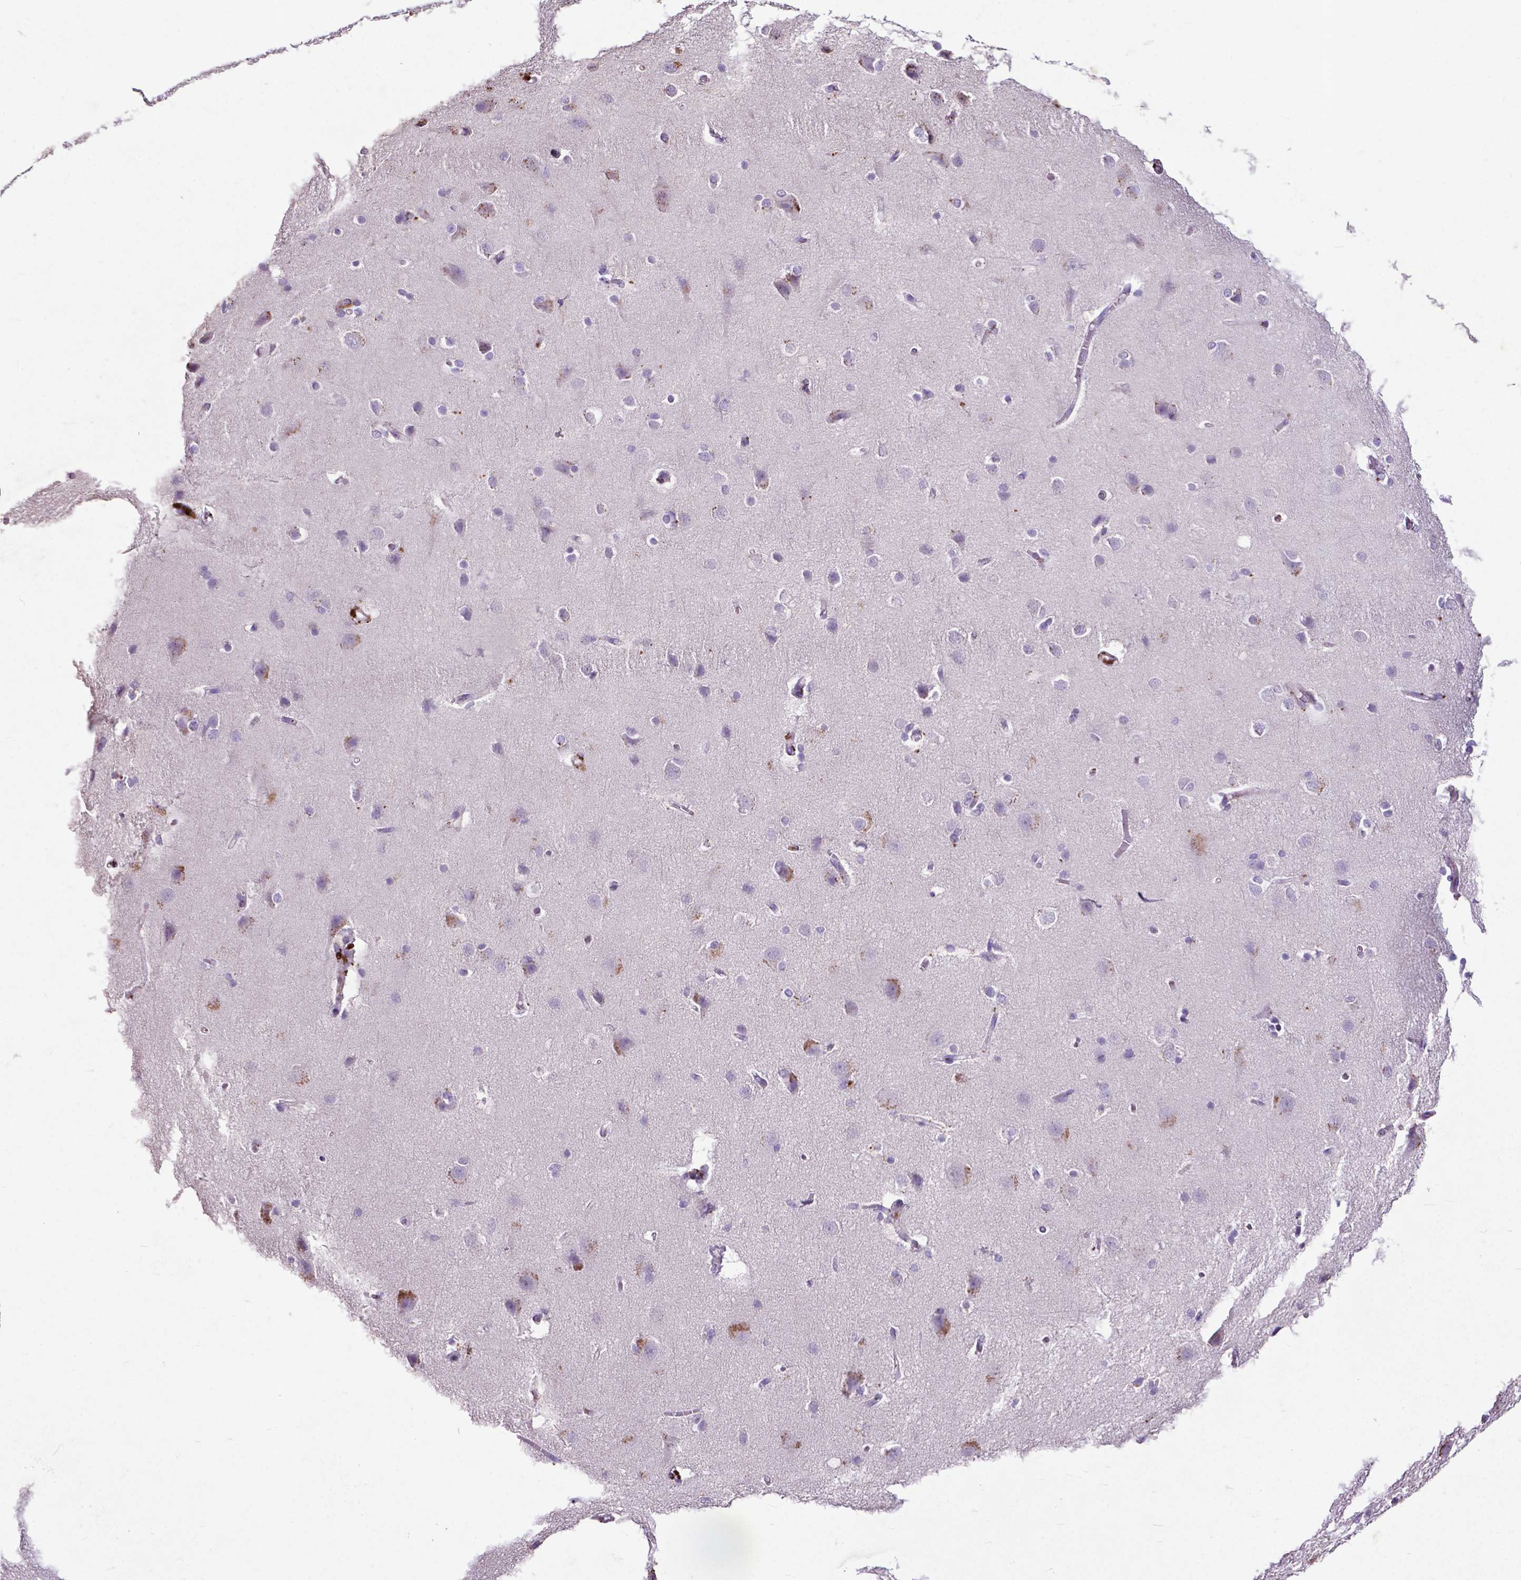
{"staining": {"intensity": "negative", "quantity": "none", "location": "none"}, "tissue": "cerebral cortex", "cell_type": "Endothelial cells", "image_type": "normal", "snomed": [{"axis": "morphology", "description": "Normal tissue, NOS"}, {"axis": "topography", "description": "Cerebral cortex"}], "caption": "IHC of normal cerebral cortex exhibits no staining in endothelial cells. The staining was performed using DAB (3,3'-diaminobenzidine) to visualize the protein expression in brown, while the nuclei were stained in blue with hematoxylin (Magnification: 20x).", "gene": "PDLIM1", "patient": {"sex": "male", "age": 37}}